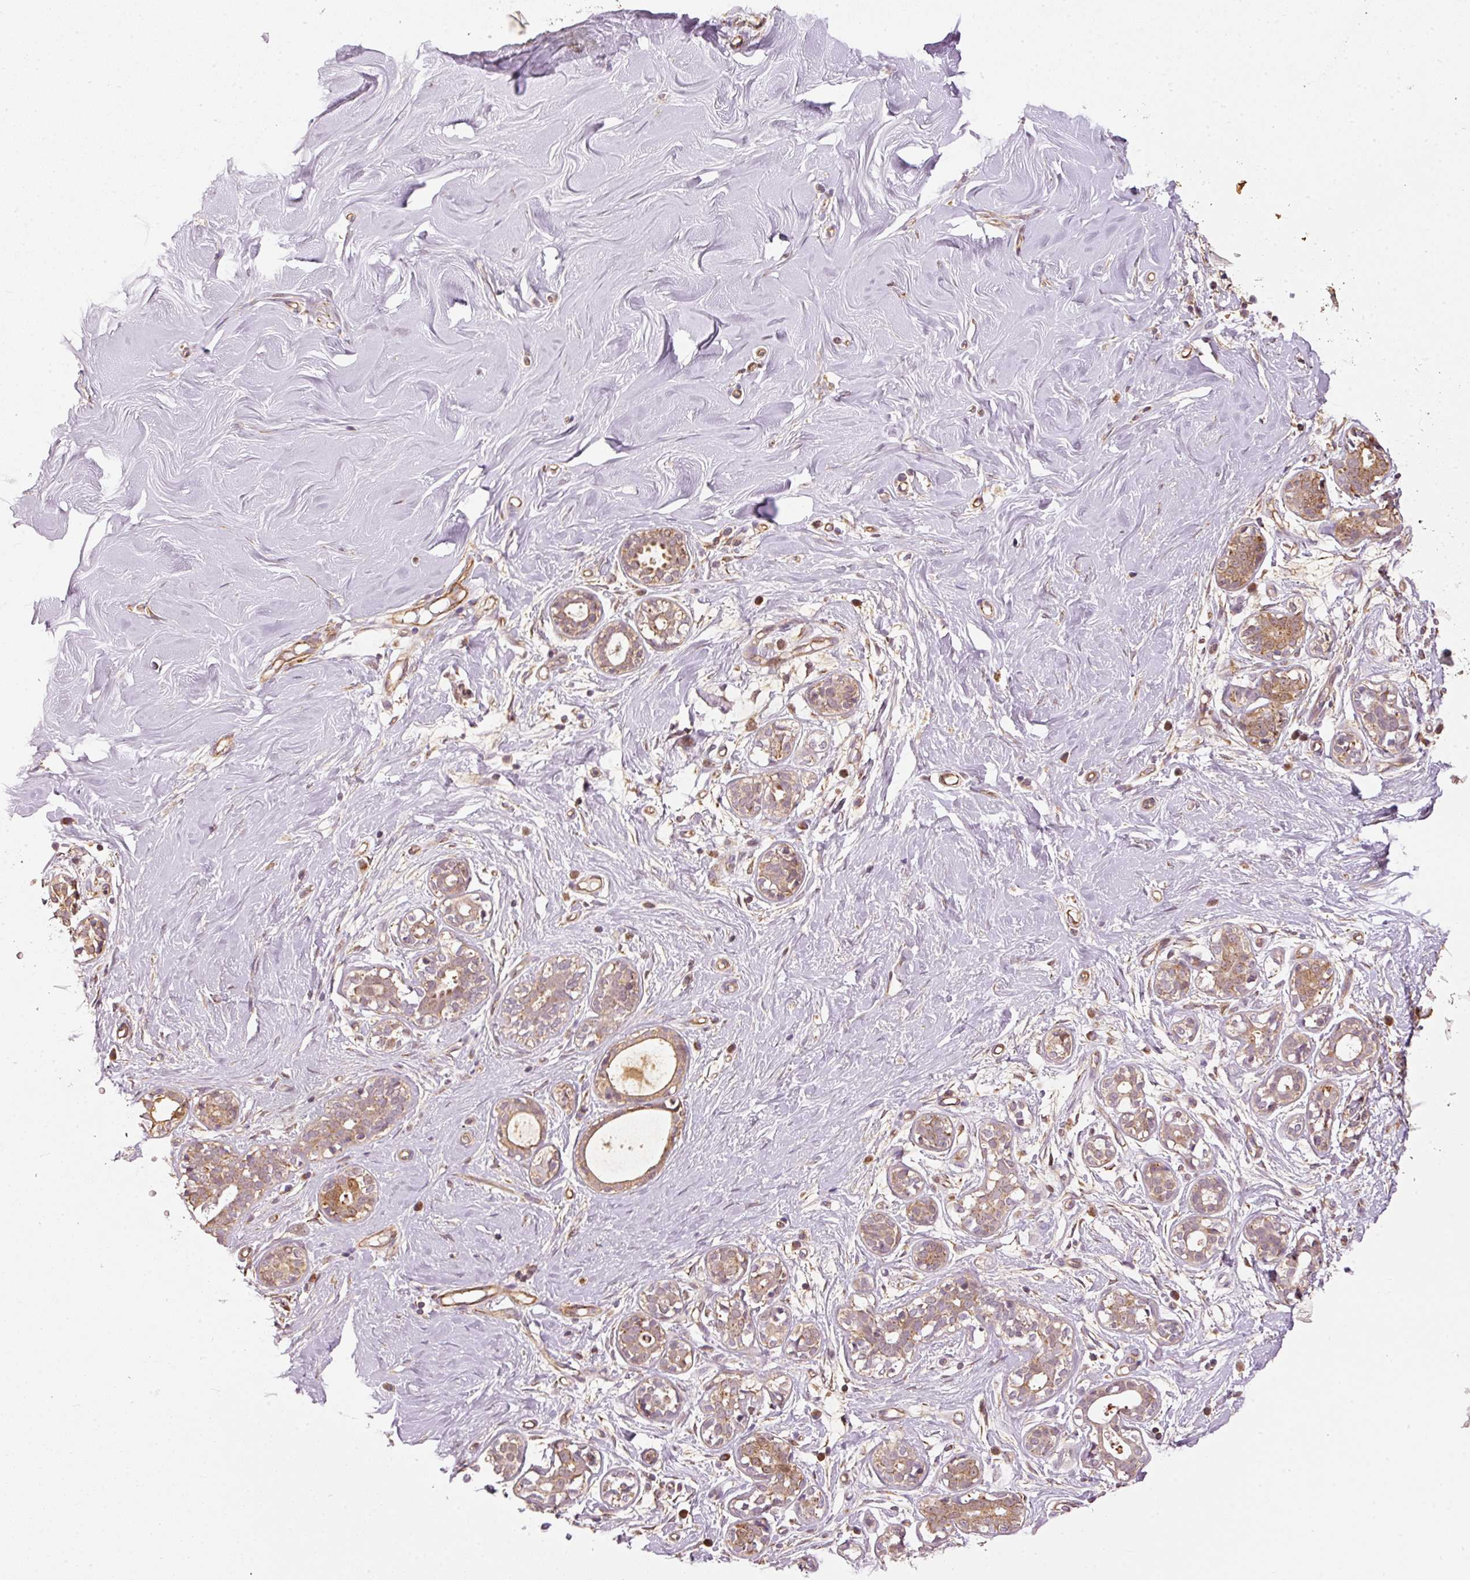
{"staining": {"intensity": "negative", "quantity": "none", "location": "none"}, "tissue": "breast", "cell_type": "Adipocytes", "image_type": "normal", "snomed": [{"axis": "morphology", "description": "Normal tissue, NOS"}, {"axis": "topography", "description": "Breast"}], "caption": "Protein analysis of normal breast shows no significant positivity in adipocytes.", "gene": "MTHFD1L", "patient": {"sex": "female", "age": 27}}